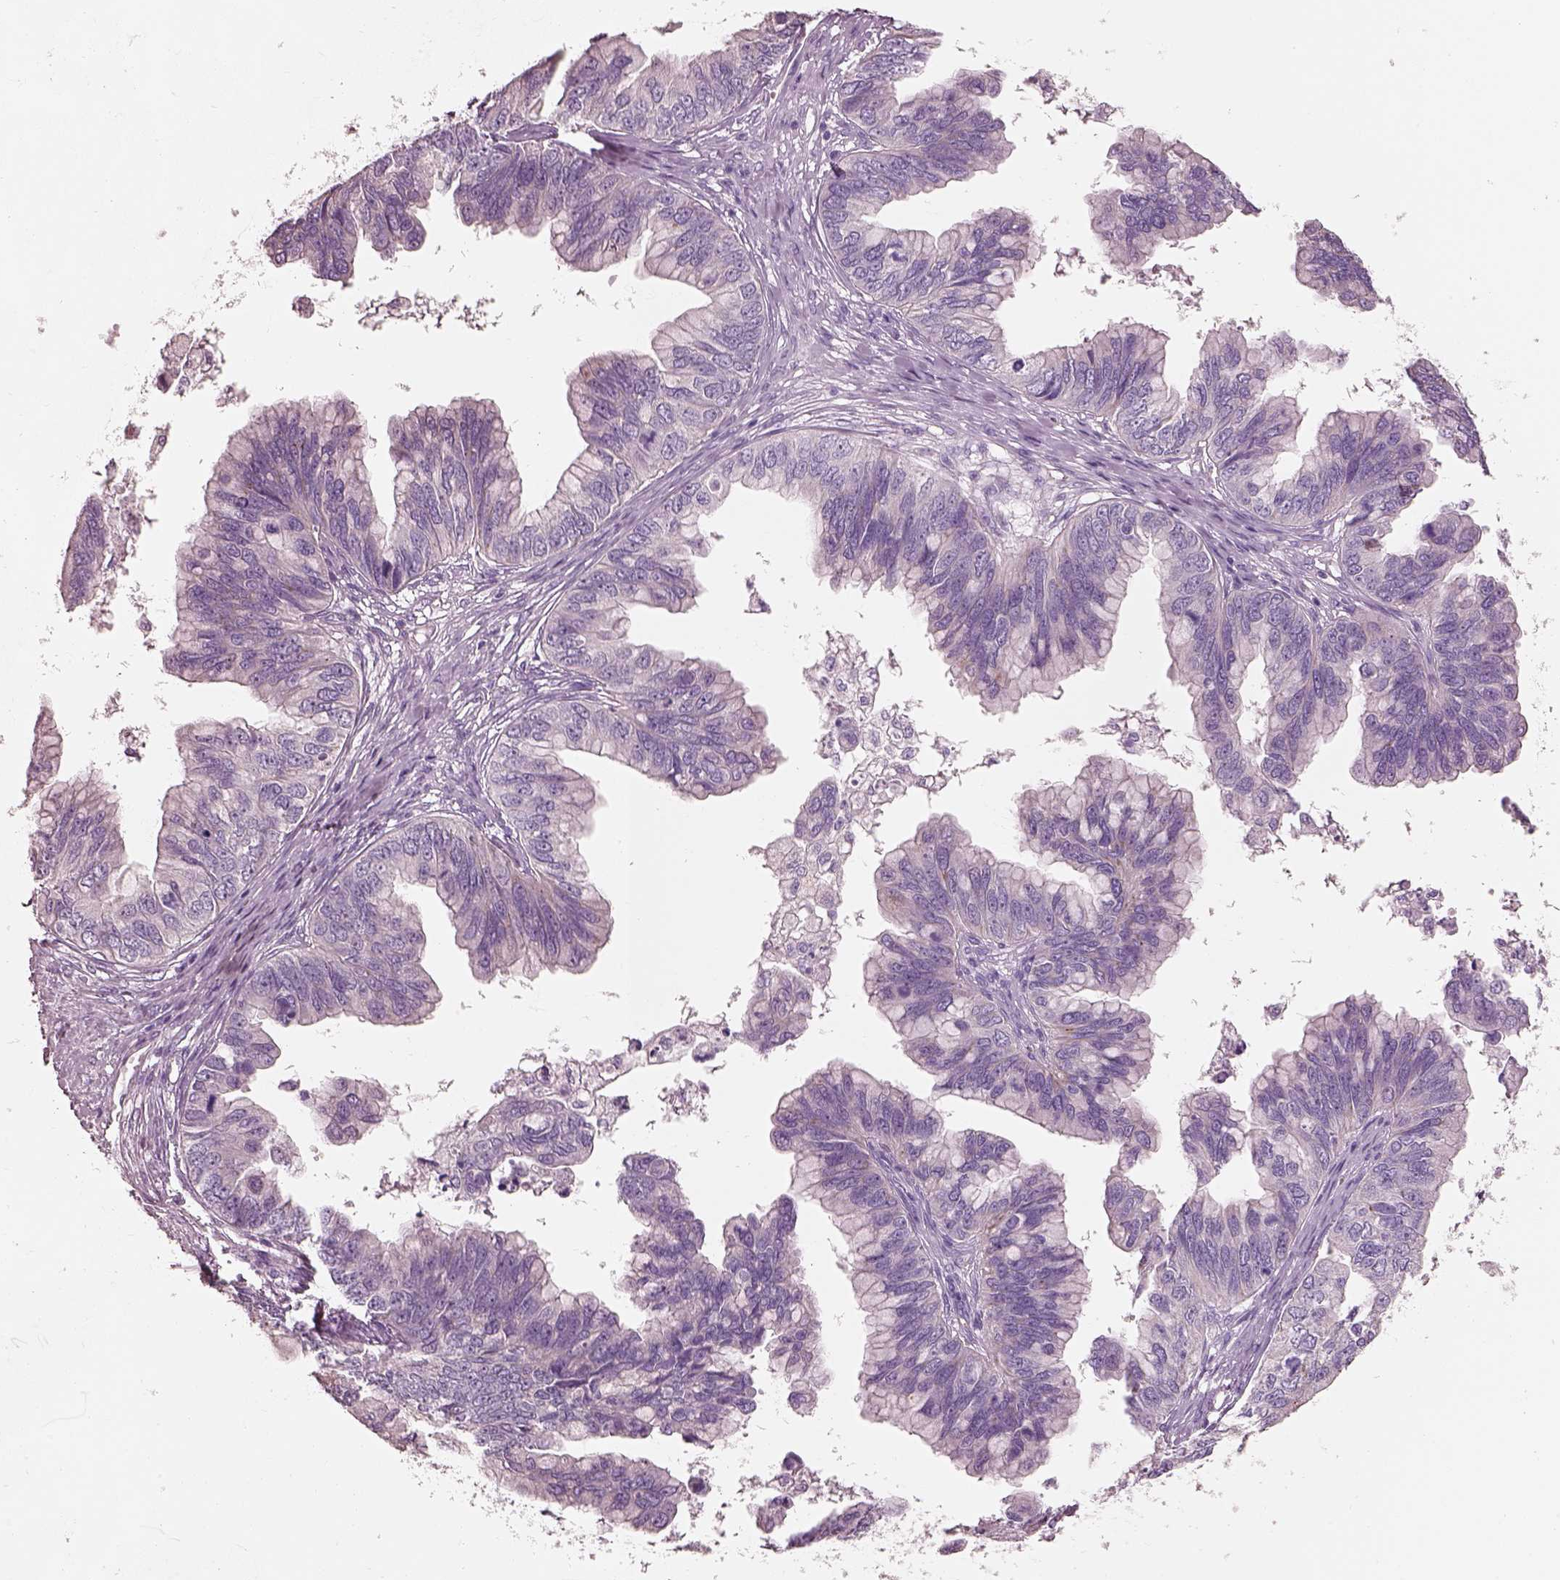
{"staining": {"intensity": "negative", "quantity": "none", "location": "none"}, "tissue": "ovarian cancer", "cell_type": "Tumor cells", "image_type": "cancer", "snomed": [{"axis": "morphology", "description": "Cystadenocarcinoma, mucinous, NOS"}, {"axis": "topography", "description": "Ovary"}], "caption": "DAB (3,3'-diaminobenzidine) immunohistochemical staining of ovarian mucinous cystadenocarcinoma displays no significant expression in tumor cells.", "gene": "PNOC", "patient": {"sex": "female", "age": 76}}